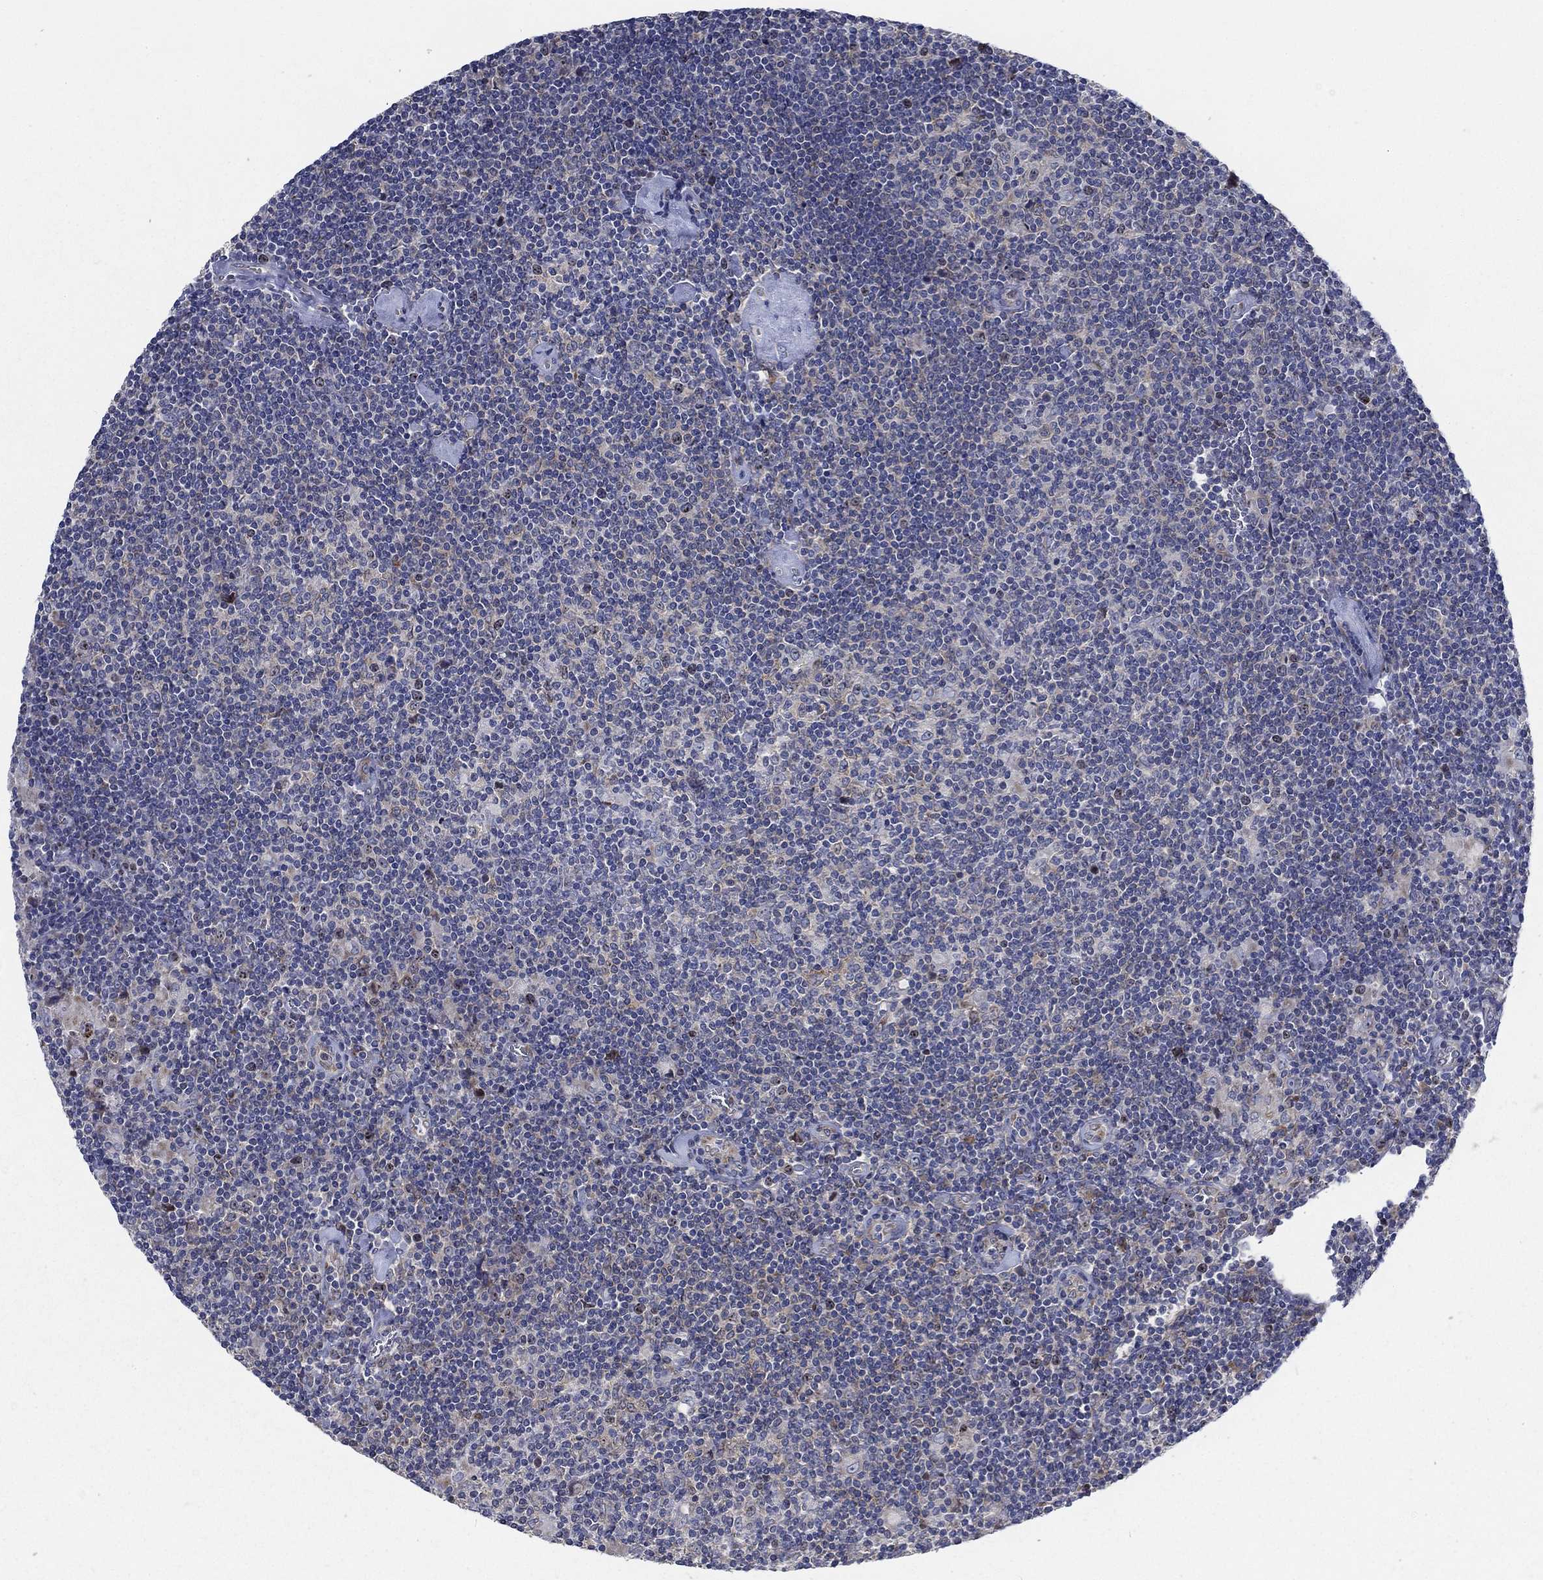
{"staining": {"intensity": "negative", "quantity": "none", "location": "none"}, "tissue": "lymphoma", "cell_type": "Tumor cells", "image_type": "cancer", "snomed": [{"axis": "morphology", "description": "Hodgkin's disease, NOS"}, {"axis": "topography", "description": "Lymph node"}], "caption": "Histopathology image shows no significant protein staining in tumor cells of lymphoma.", "gene": "MMP24", "patient": {"sex": "male", "age": 40}}